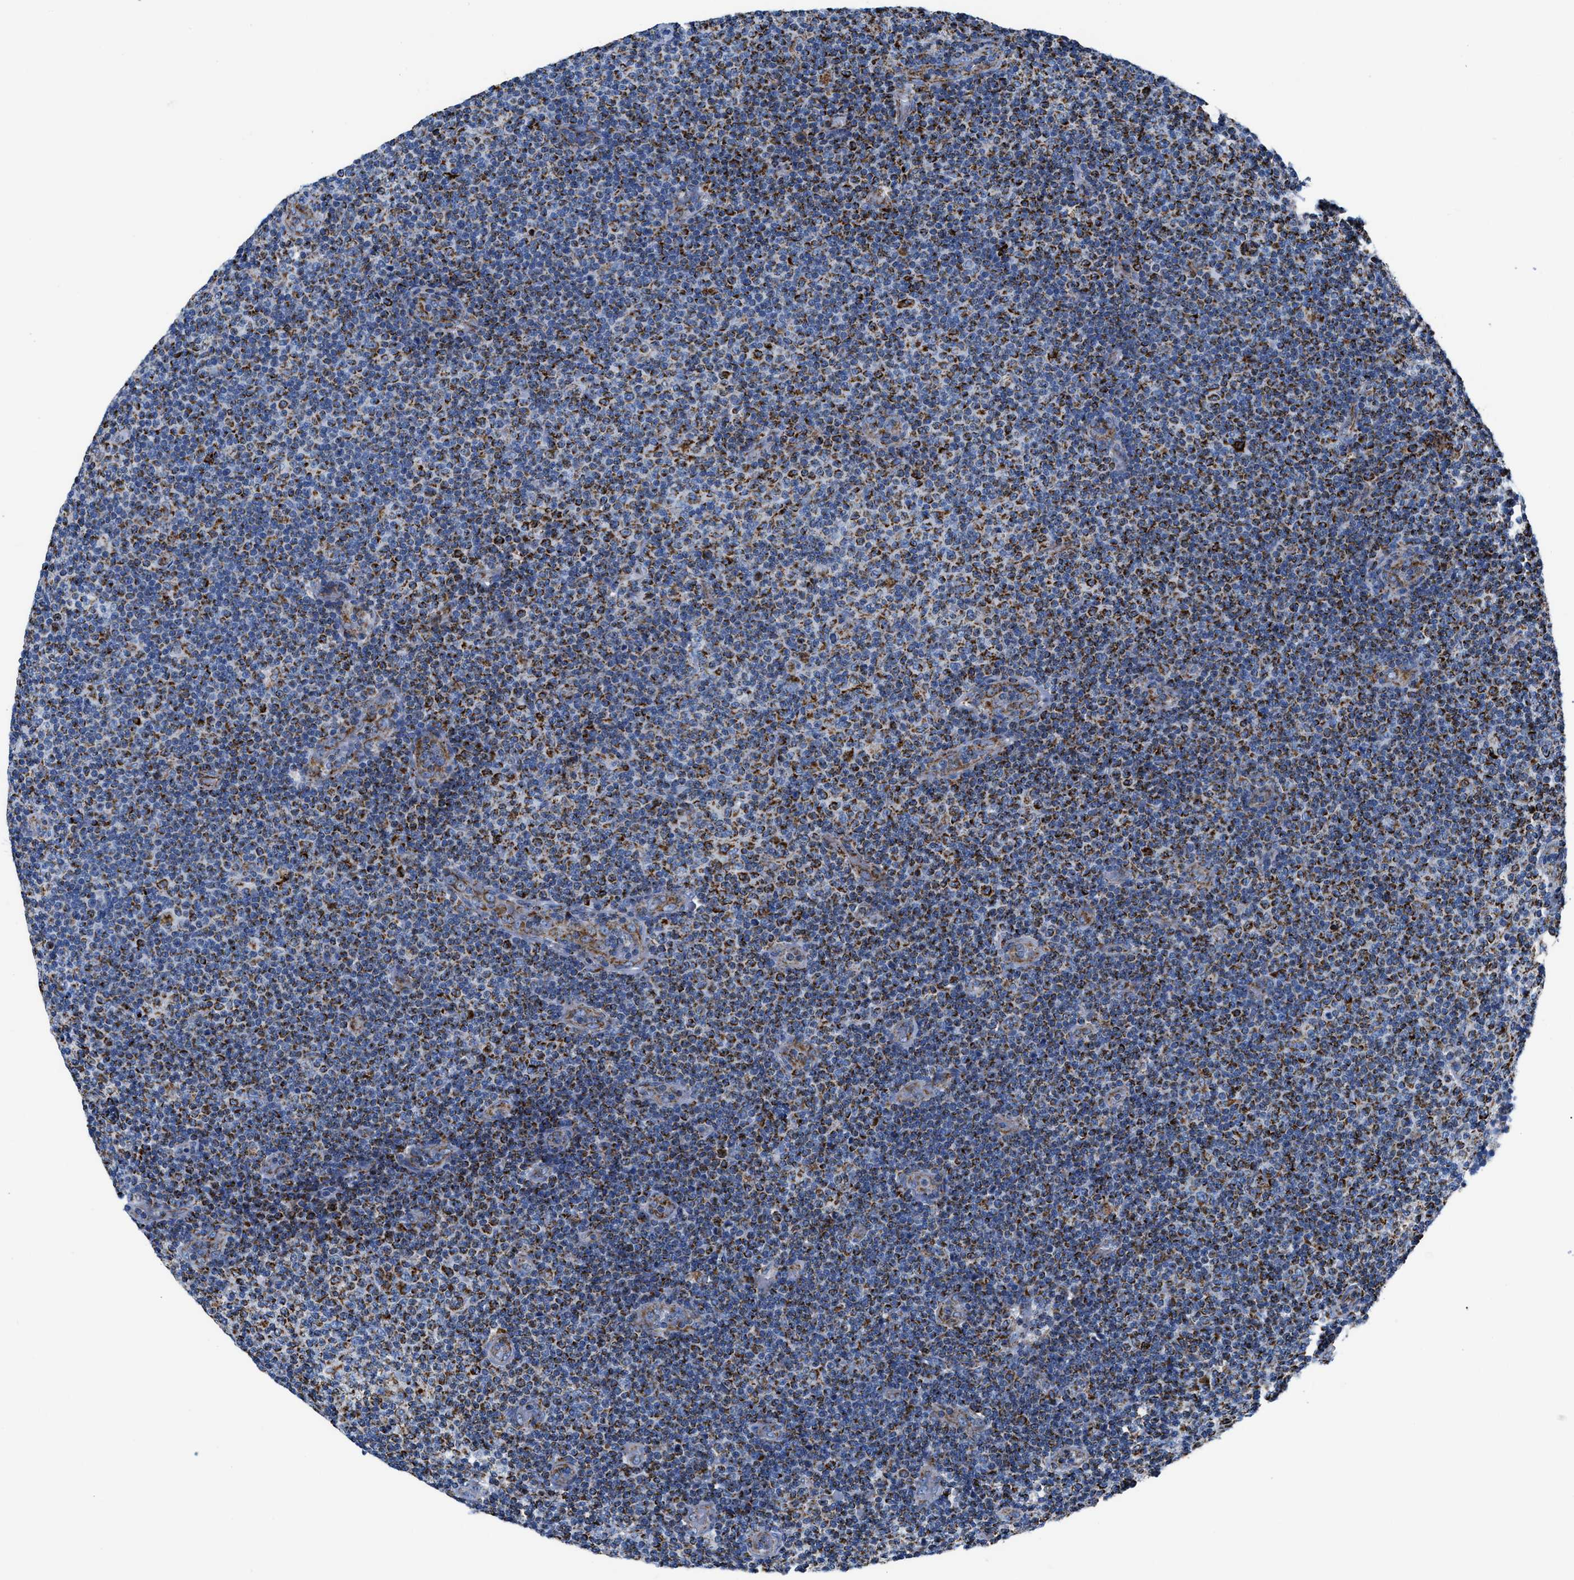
{"staining": {"intensity": "strong", "quantity": "25%-75%", "location": "cytoplasmic/membranous"}, "tissue": "lymphoma", "cell_type": "Tumor cells", "image_type": "cancer", "snomed": [{"axis": "morphology", "description": "Malignant lymphoma, non-Hodgkin's type, Low grade"}, {"axis": "topography", "description": "Lymph node"}], "caption": "Low-grade malignant lymphoma, non-Hodgkin's type stained with a protein marker exhibits strong staining in tumor cells.", "gene": "ZDHHC3", "patient": {"sex": "male", "age": 83}}